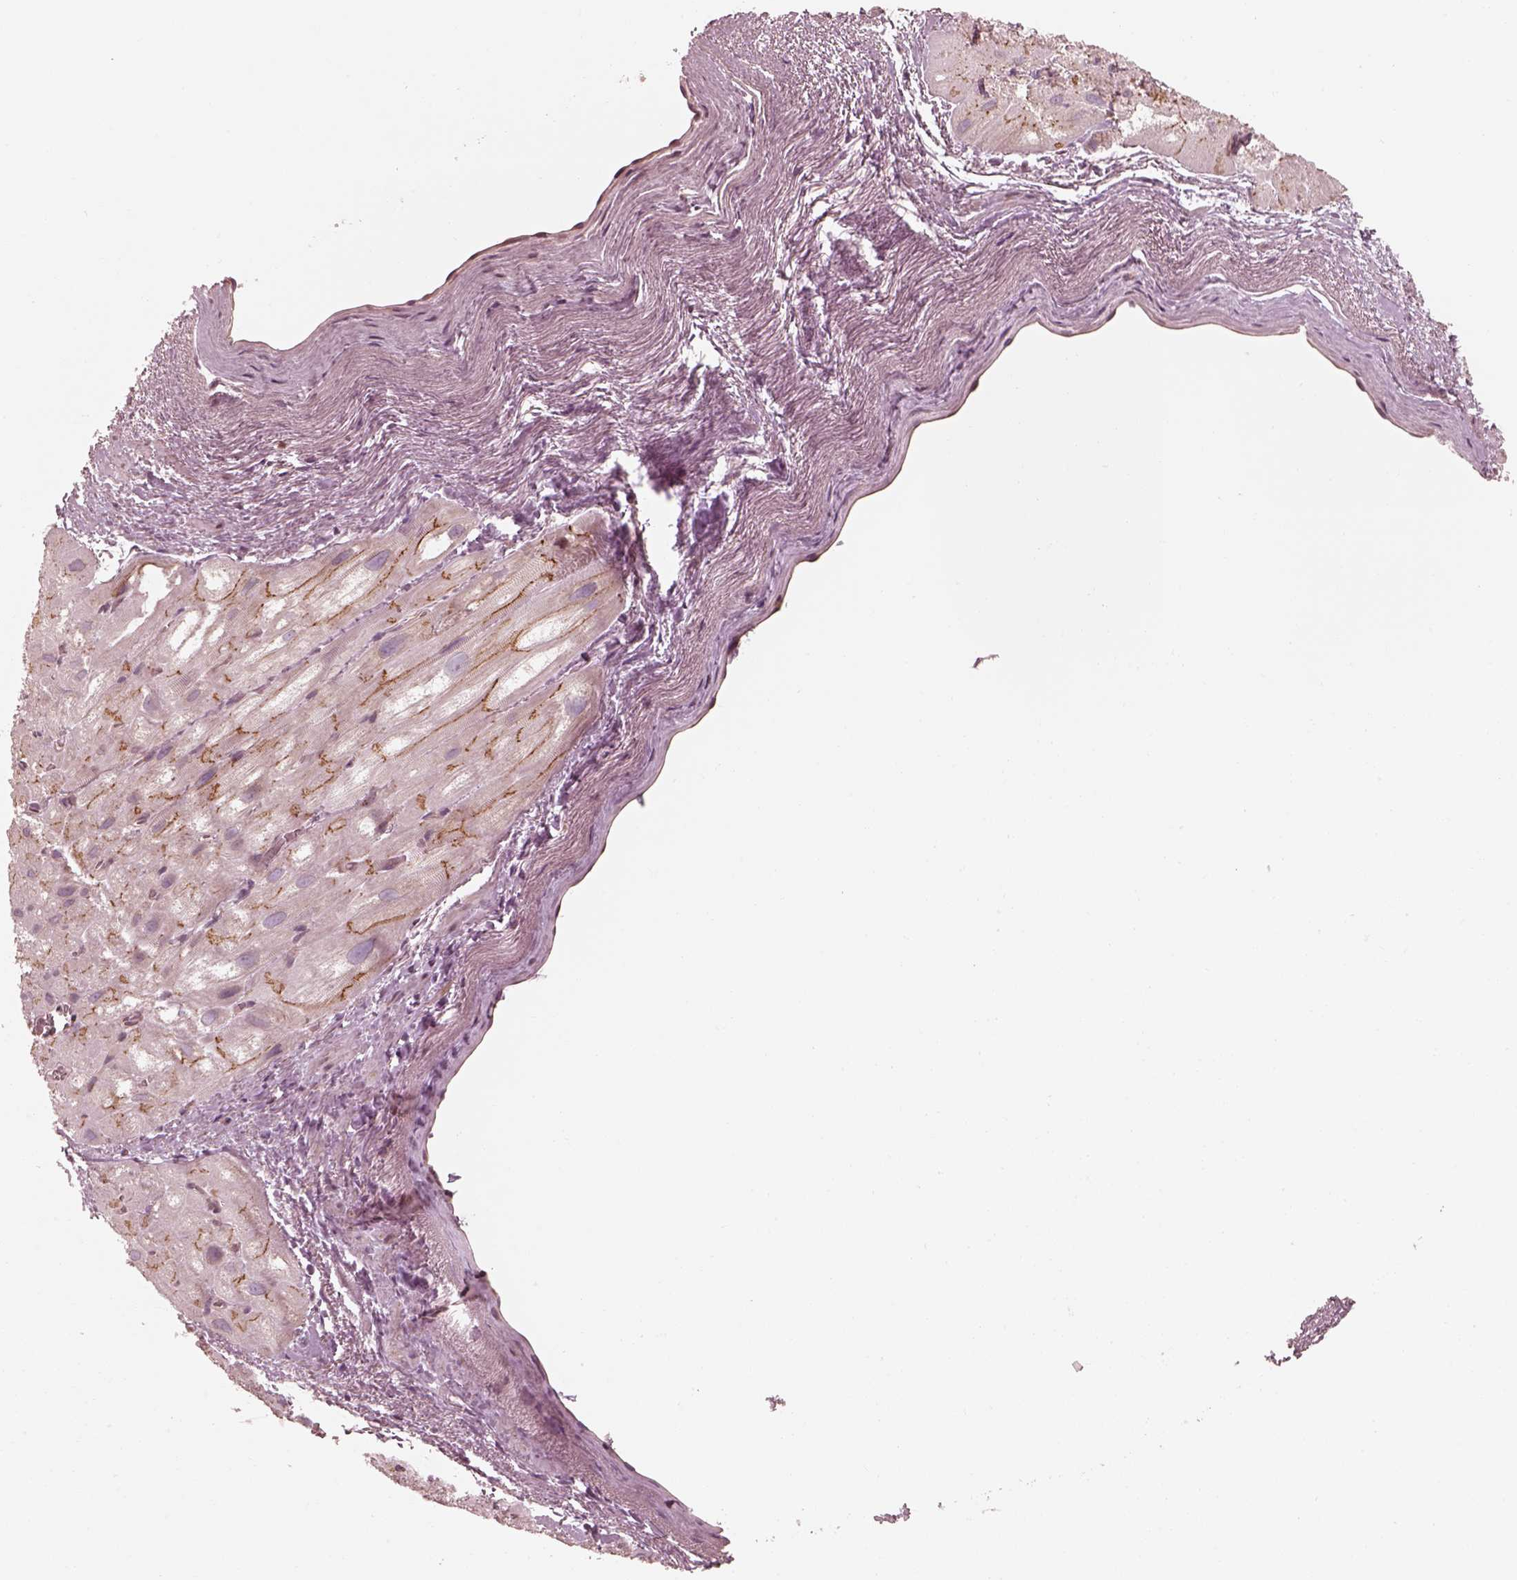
{"staining": {"intensity": "strong", "quantity": "<25%", "location": "cytoplasmic/membranous"}, "tissue": "heart muscle", "cell_type": "Cardiomyocytes", "image_type": "normal", "snomed": [{"axis": "morphology", "description": "Normal tissue, NOS"}, {"axis": "topography", "description": "Heart"}], "caption": "Protein expression analysis of normal human heart muscle reveals strong cytoplasmic/membranous positivity in approximately <25% of cardiomyocytes.", "gene": "CNOT2", "patient": {"sex": "male", "age": 61}}